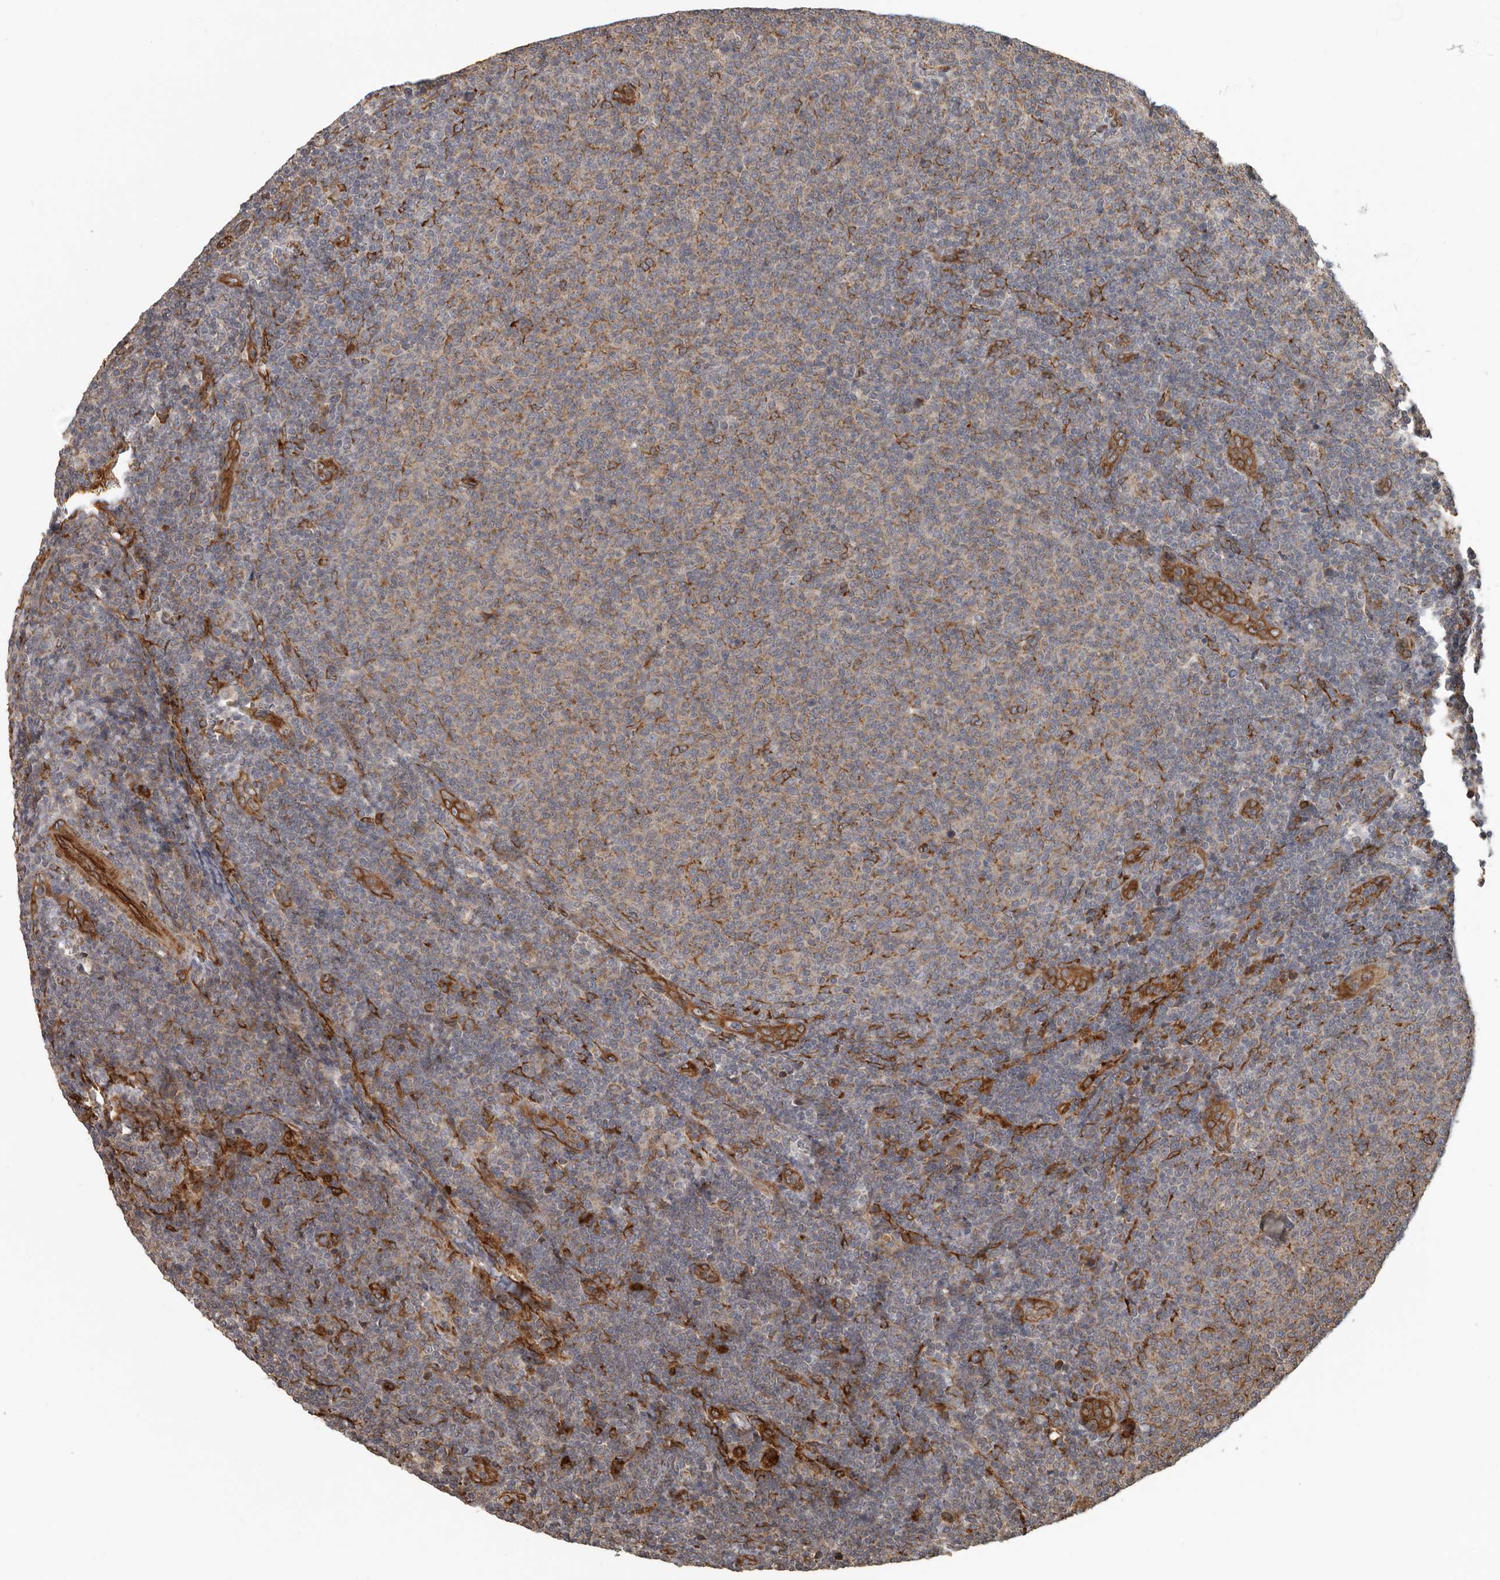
{"staining": {"intensity": "weak", "quantity": ">75%", "location": "cytoplasmic/membranous"}, "tissue": "lymphoma", "cell_type": "Tumor cells", "image_type": "cancer", "snomed": [{"axis": "morphology", "description": "Malignant lymphoma, non-Hodgkin's type, Low grade"}, {"axis": "topography", "description": "Lymph node"}], "caption": "Tumor cells demonstrate weak cytoplasmic/membranous expression in about >75% of cells in malignant lymphoma, non-Hodgkin's type (low-grade).", "gene": "CEP350", "patient": {"sex": "male", "age": 66}}